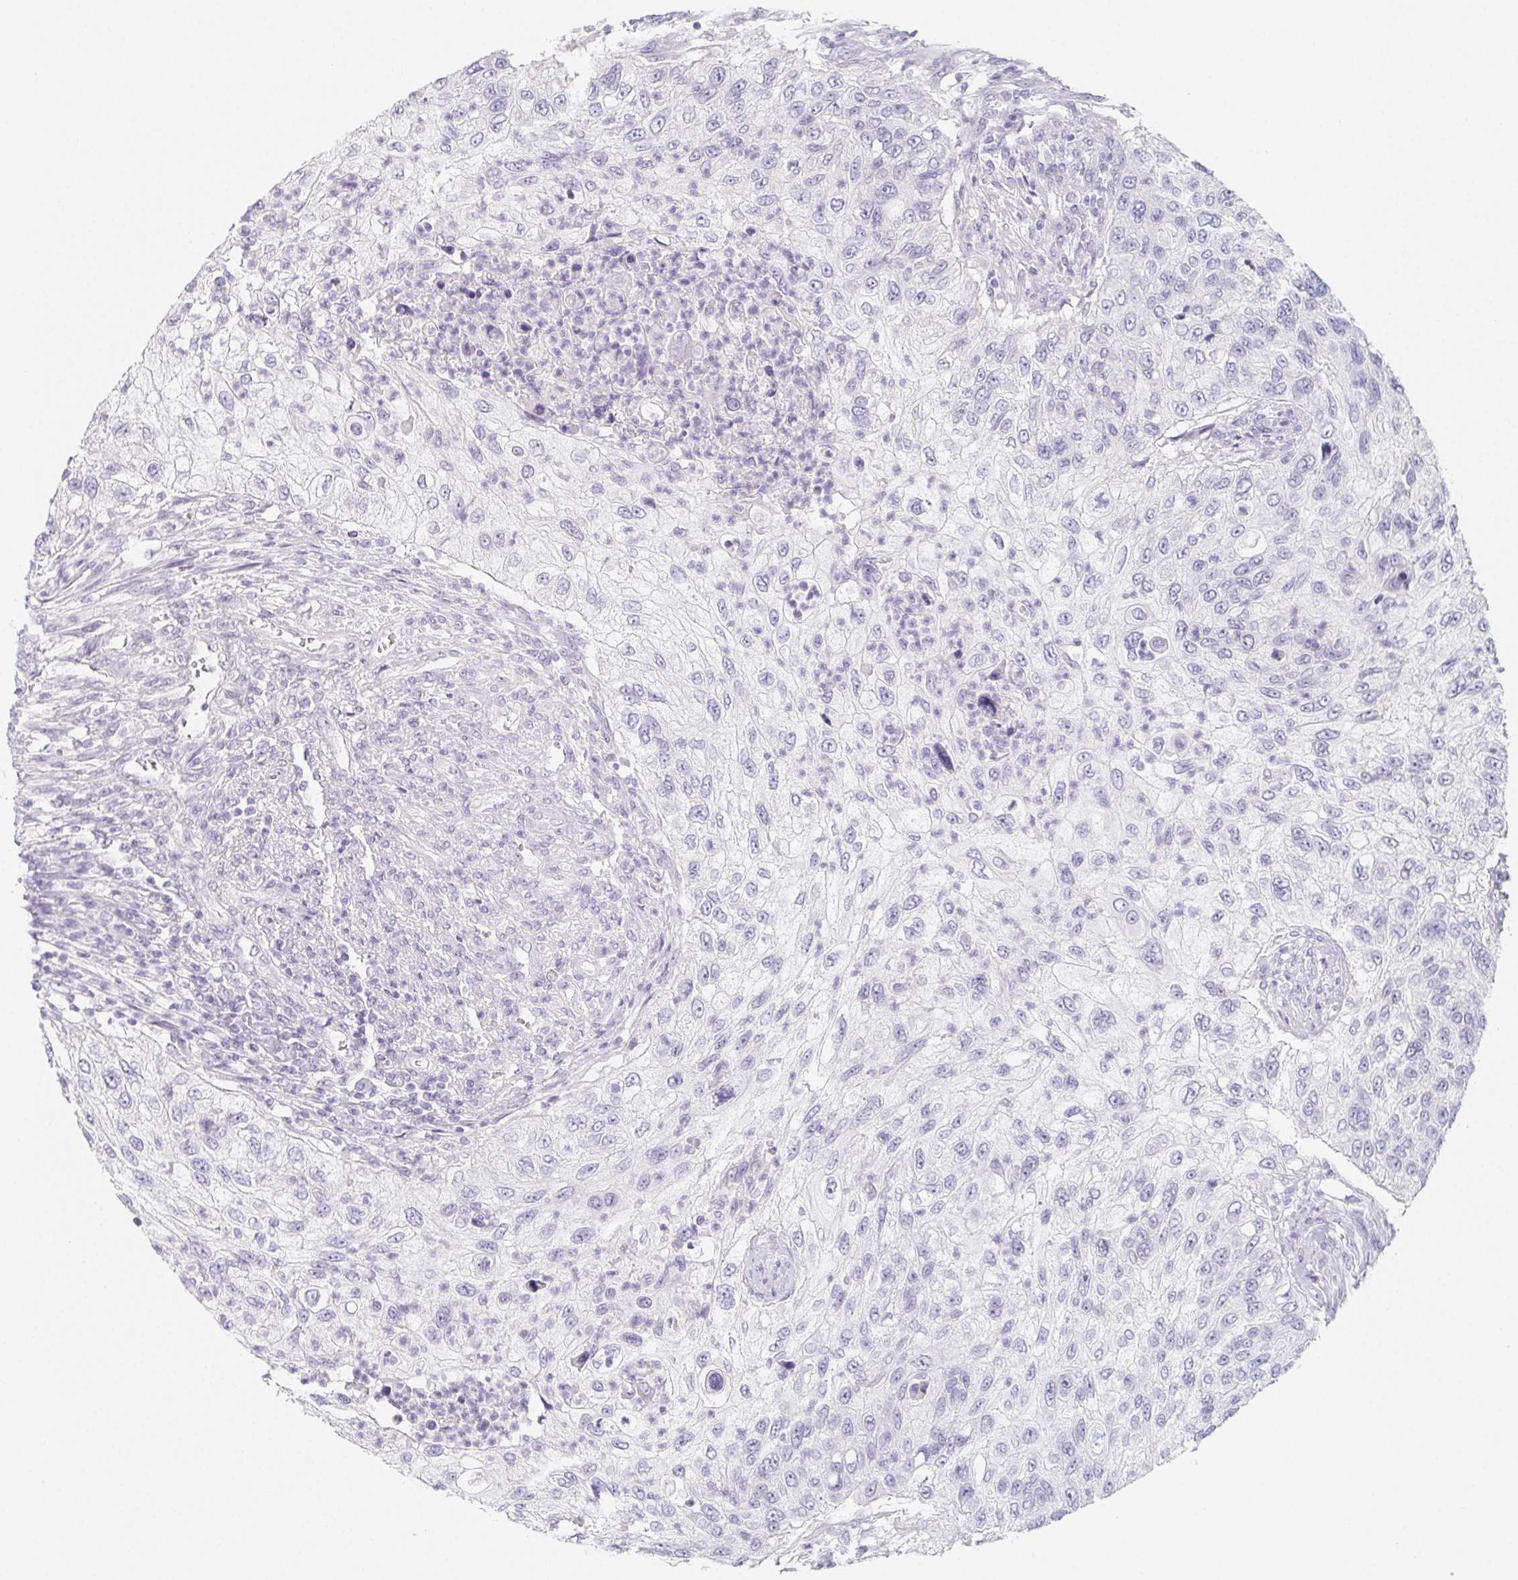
{"staining": {"intensity": "negative", "quantity": "none", "location": "none"}, "tissue": "urothelial cancer", "cell_type": "Tumor cells", "image_type": "cancer", "snomed": [{"axis": "morphology", "description": "Urothelial carcinoma, High grade"}, {"axis": "topography", "description": "Urinary bladder"}], "caption": "An immunohistochemistry (IHC) image of urothelial carcinoma (high-grade) is shown. There is no staining in tumor cells of urothelial carcinoma (high-grade).", "gene": "GLIPR1L1", "patient": {"sex": "female", "age": 60}}